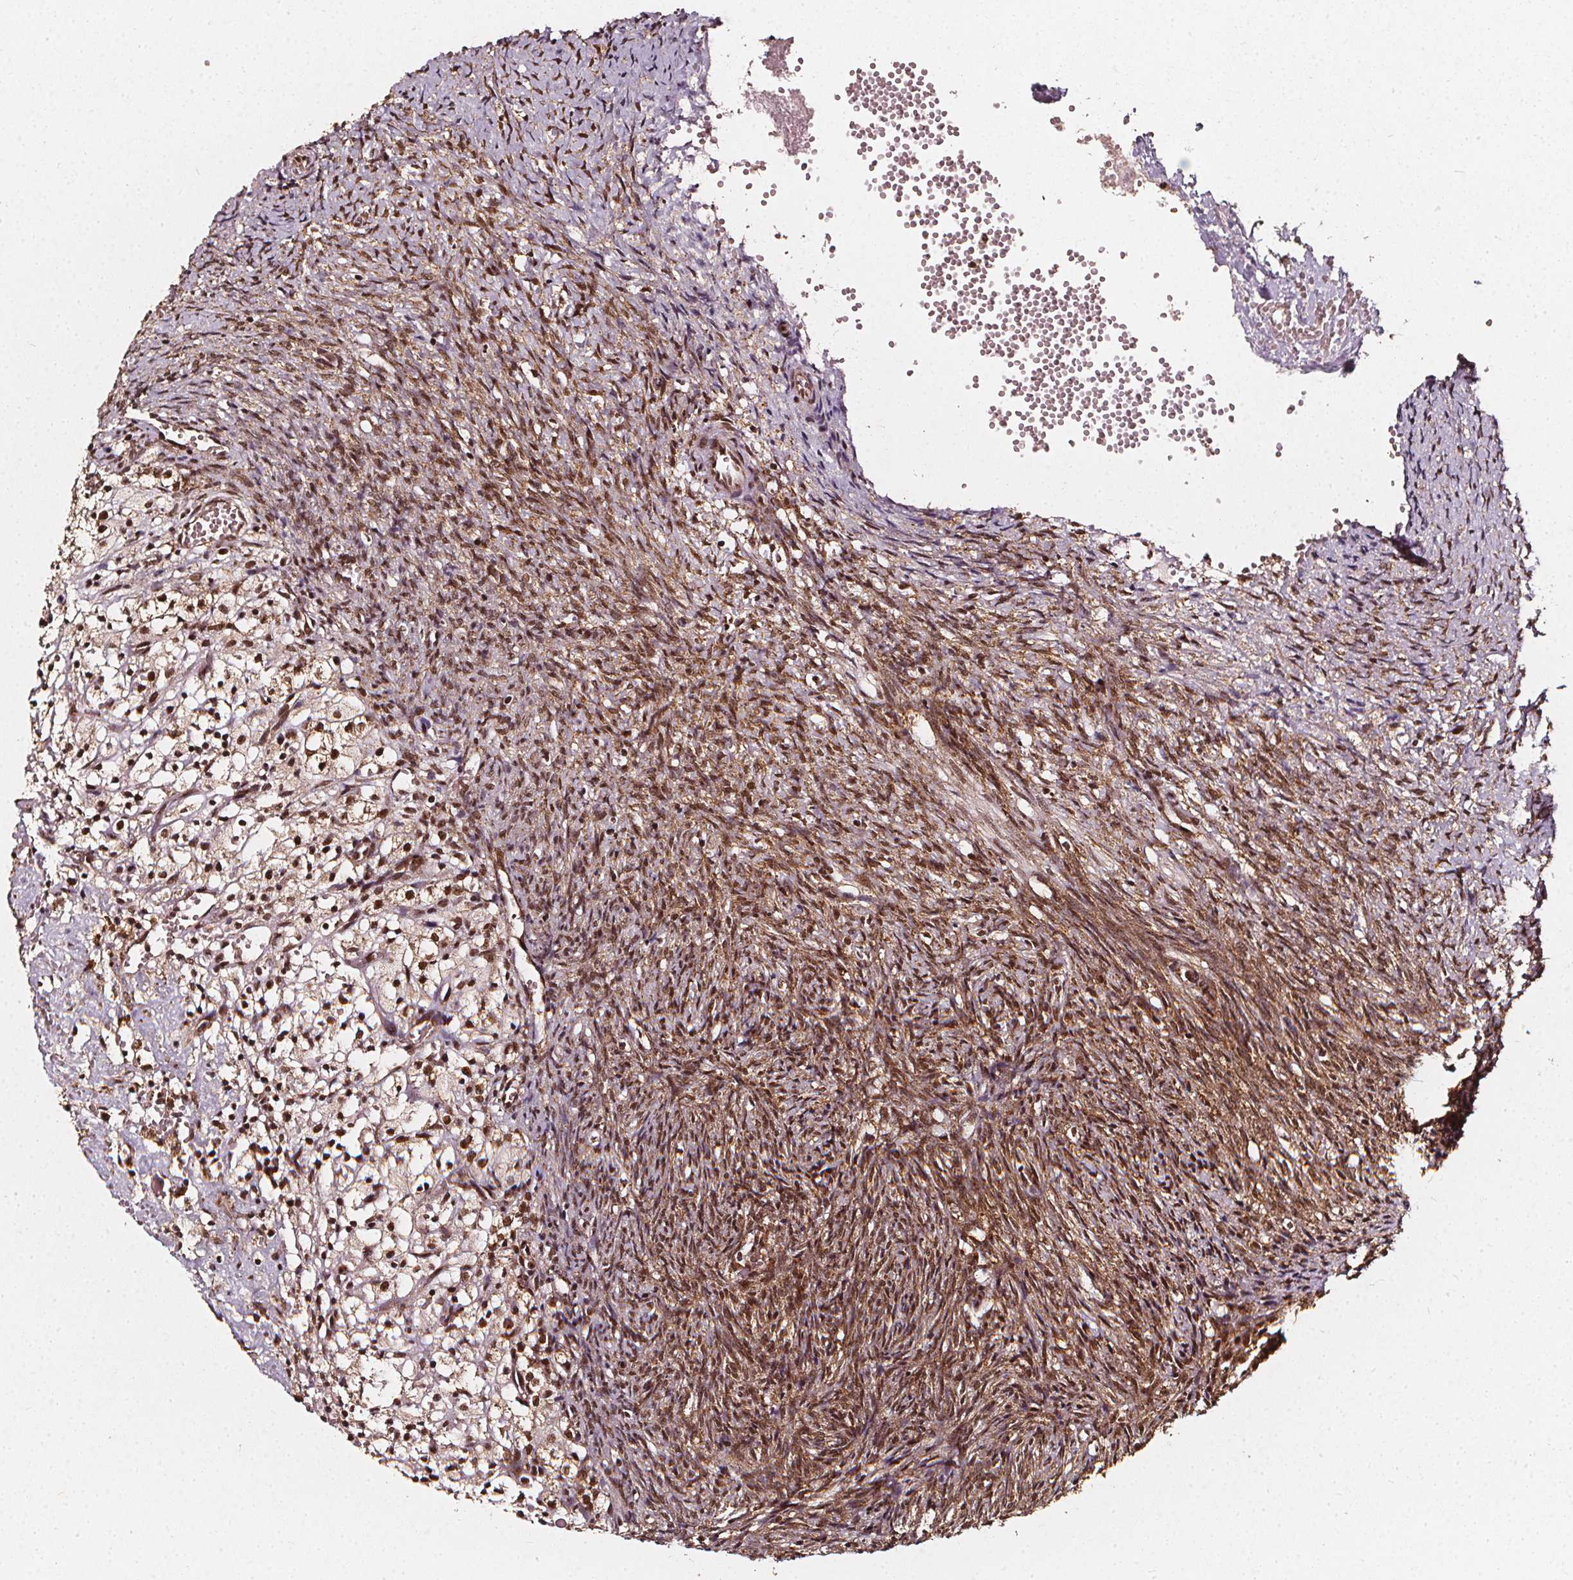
{"staining": {"intensity": "strong", "quantity": ">75%", "location": "cytoplasmic/membranous,nuclear"}, "tissue": "ovary", "cell_type": "Follicle cells", "image_type": "normal", "snomed": [{"axis": "morphology", "description": "Normal tissue, NOS"}, {"axis": "topography", "description": "Ovary"}], "caption": "An immunohistochemistry histopathology image of benign tissue is shown. Protein staining in brown highlights strong cytoplasmic/membranous,nuclear positivity in ovary within follicle cells.", "gene": "SMN1", "patient": {"sex": "female", "age": 46}}